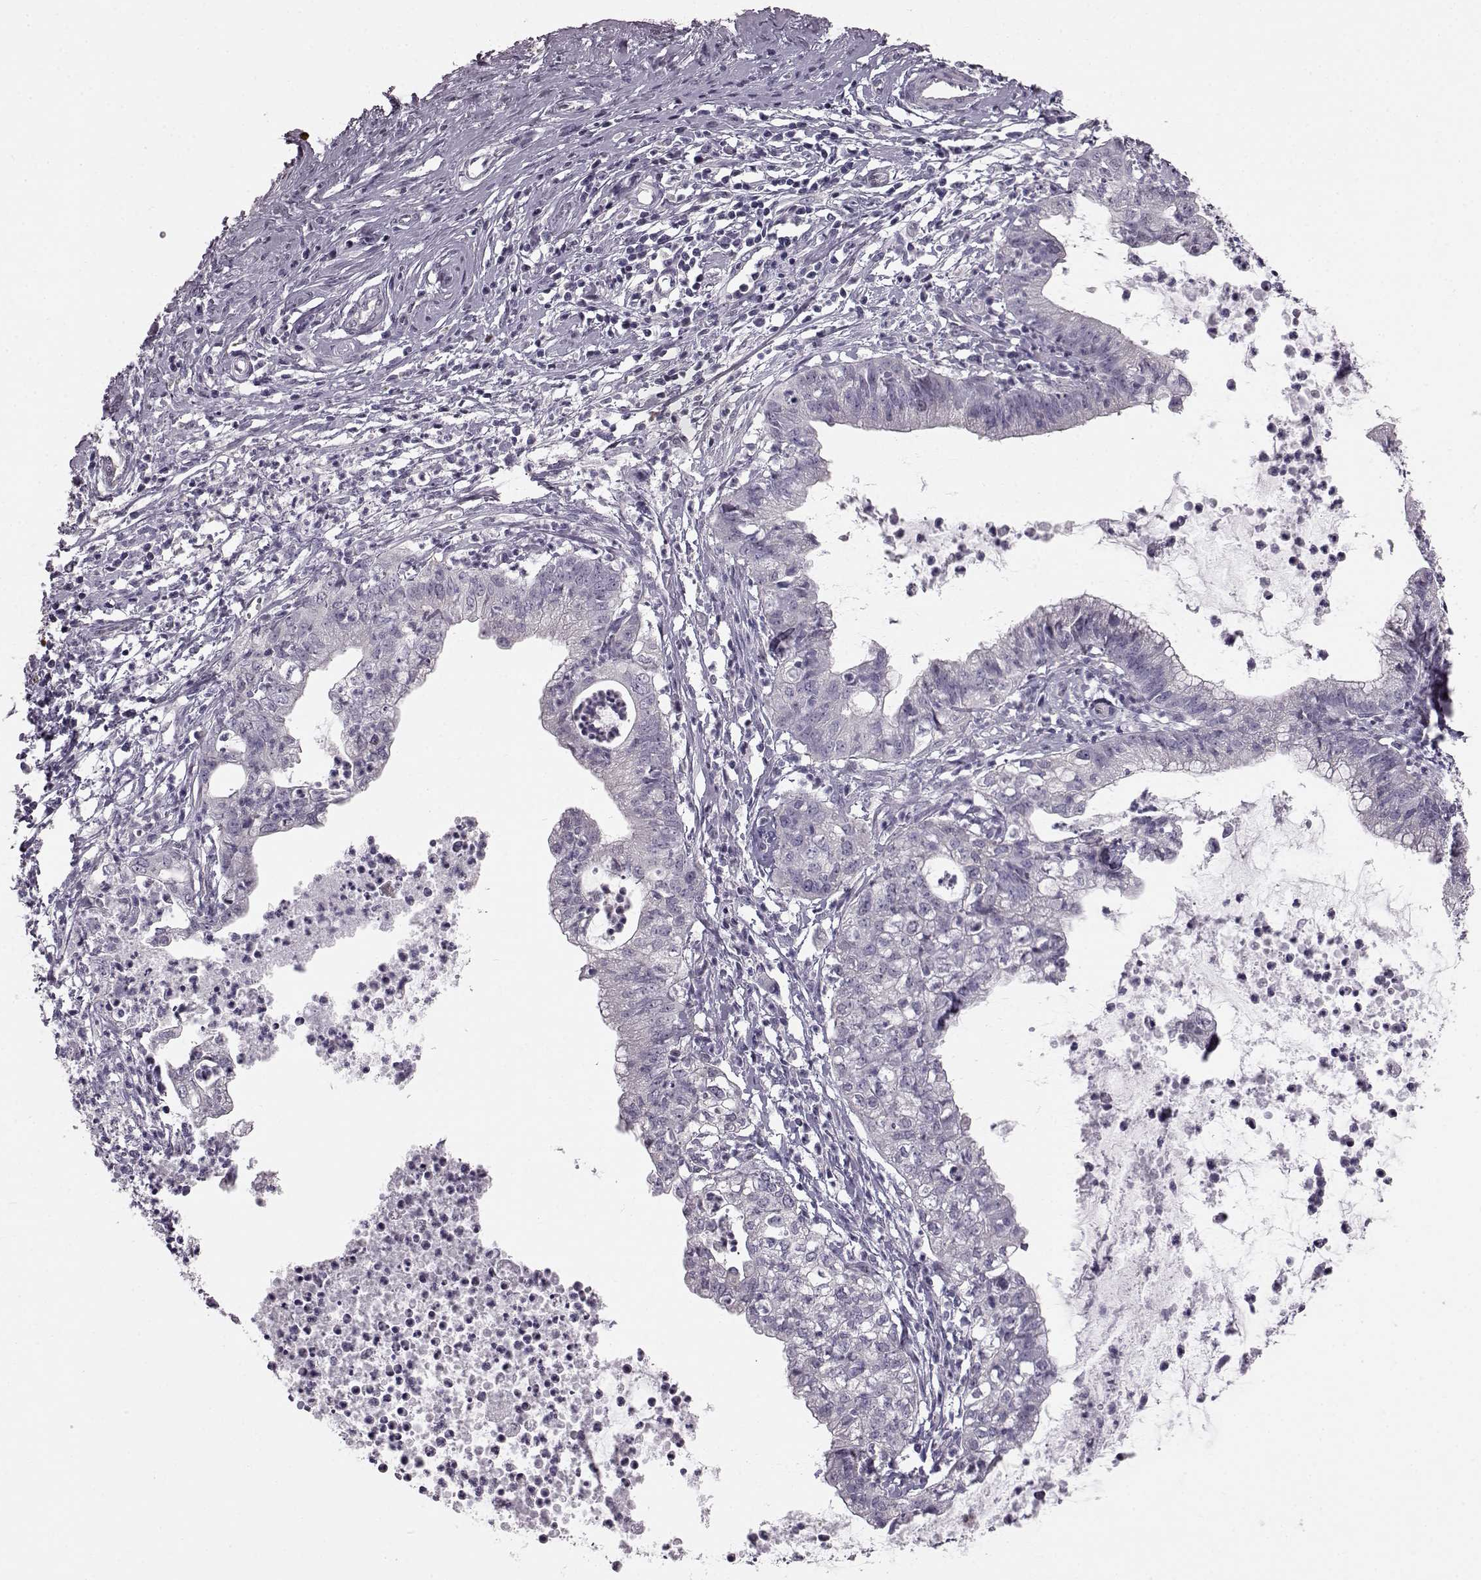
{"staining": {"intensity": "negative", "quantity": "none", "location": "none"}, "tissue": "cervical cancer", "cell_type": "Tumor cells", "image_type": "cancer", "snomed": [{"axis": "morphology", "description": "Normal tissue, NOS"}, {"axis": "morphology", "description": "Adenocarcinoma, NOS"}, {"axis": "topography", "description": "Cervix"}], "caption": "Immunohistochemical staining of adenocarcinoma (cervical) shows no significant expression in tumor cells. (Stains: DAB immunohistochemistry with hematoxylin counter stain, Microscopy: brightfield microscopy at high magnification).", "gene": "TCHHL1", "patient": {"sex": "female", "age": 38}}